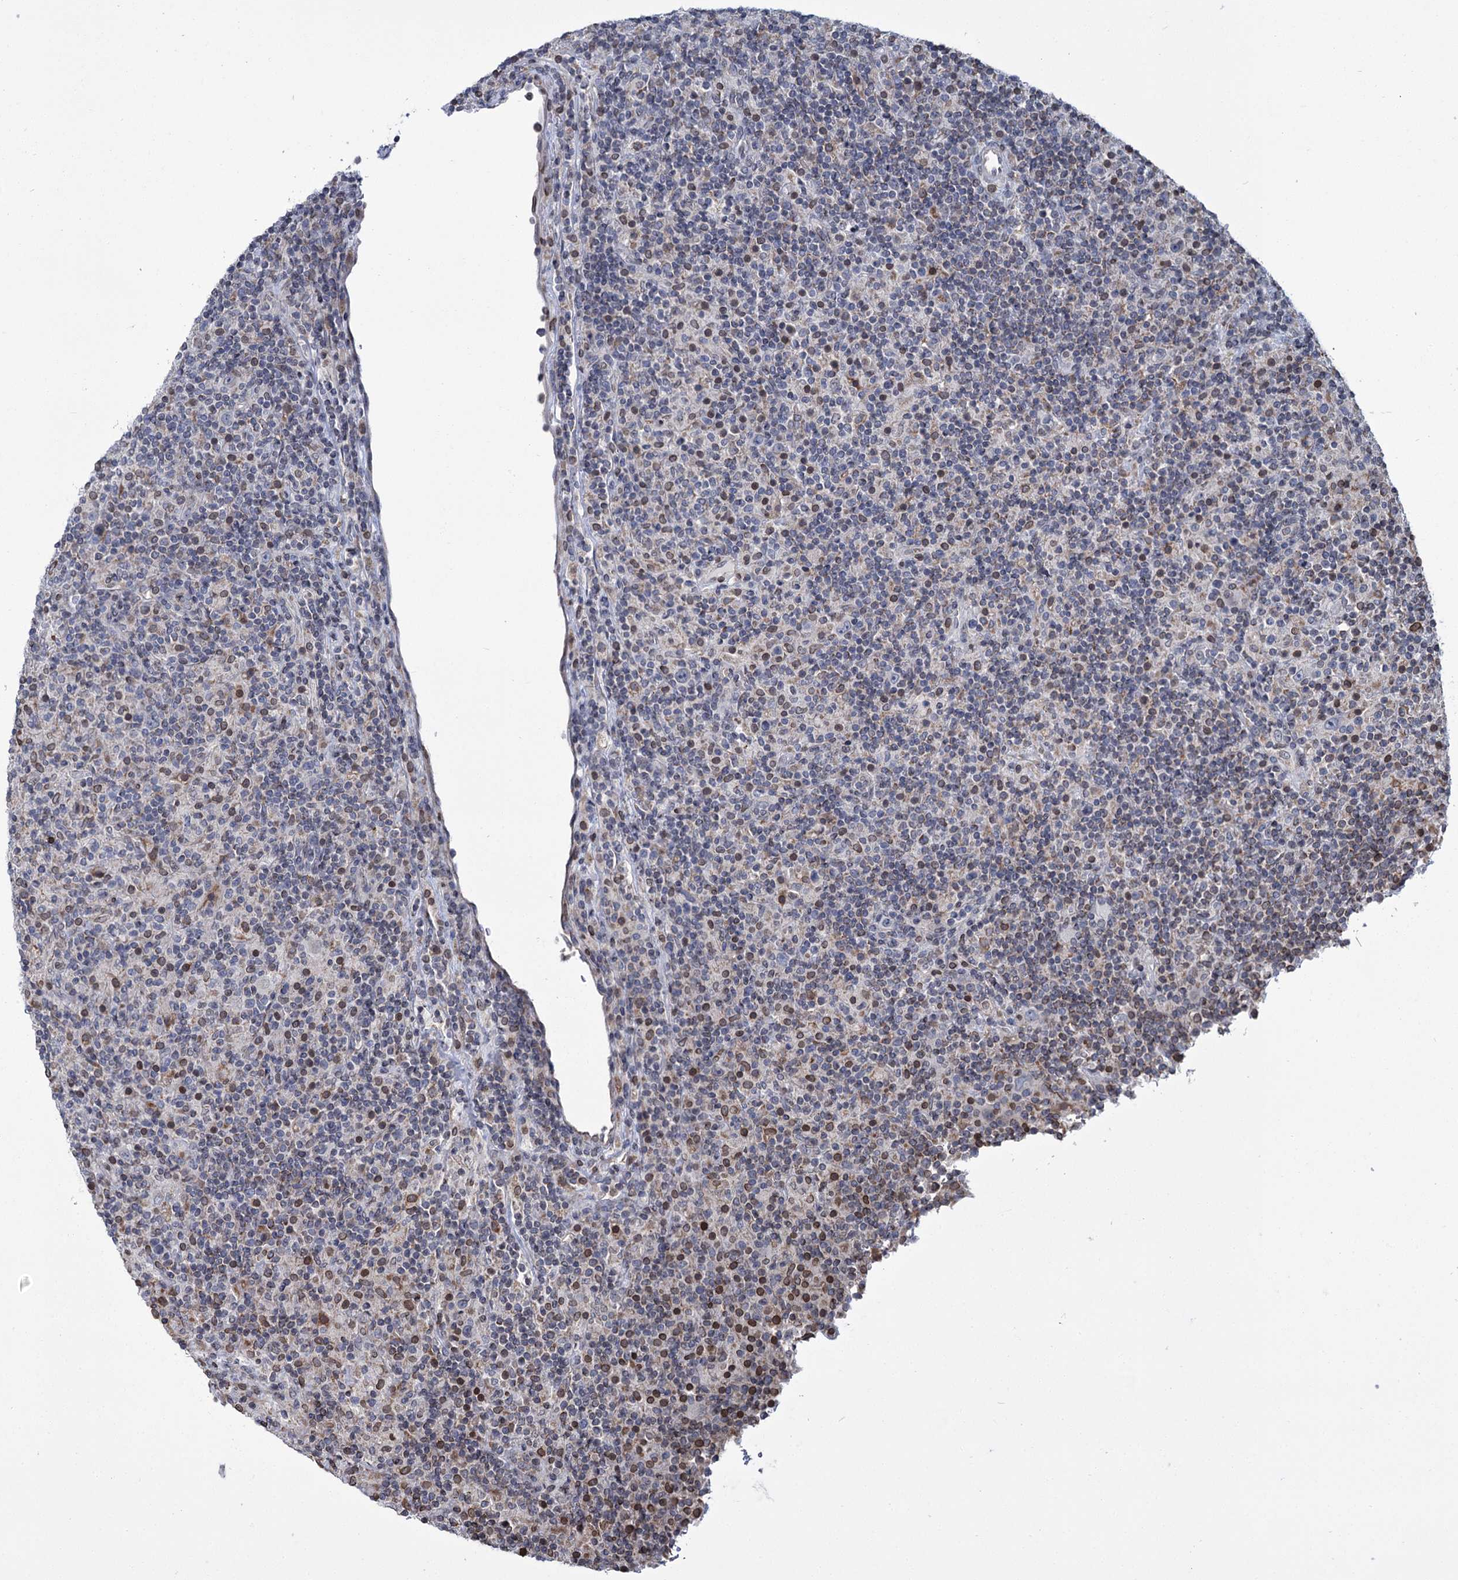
{"staining": {"intensity": "negative", "quantity": "none", "location": "none"}, "tissue": "lymphoma", "cell_type": "Tumor cells", "image_type": "cancer", "snomed": [{"axis": "morphology", "description": "Hodgkin's disease, NOS"}, {"axis": "topography", "description": "Lymph node"}], "caption": "Tumor cells are negative for protein expression in human Hodgkin's disease.", "gene": "CFAP46", "patient": {"sex": "male", "age": 70}}